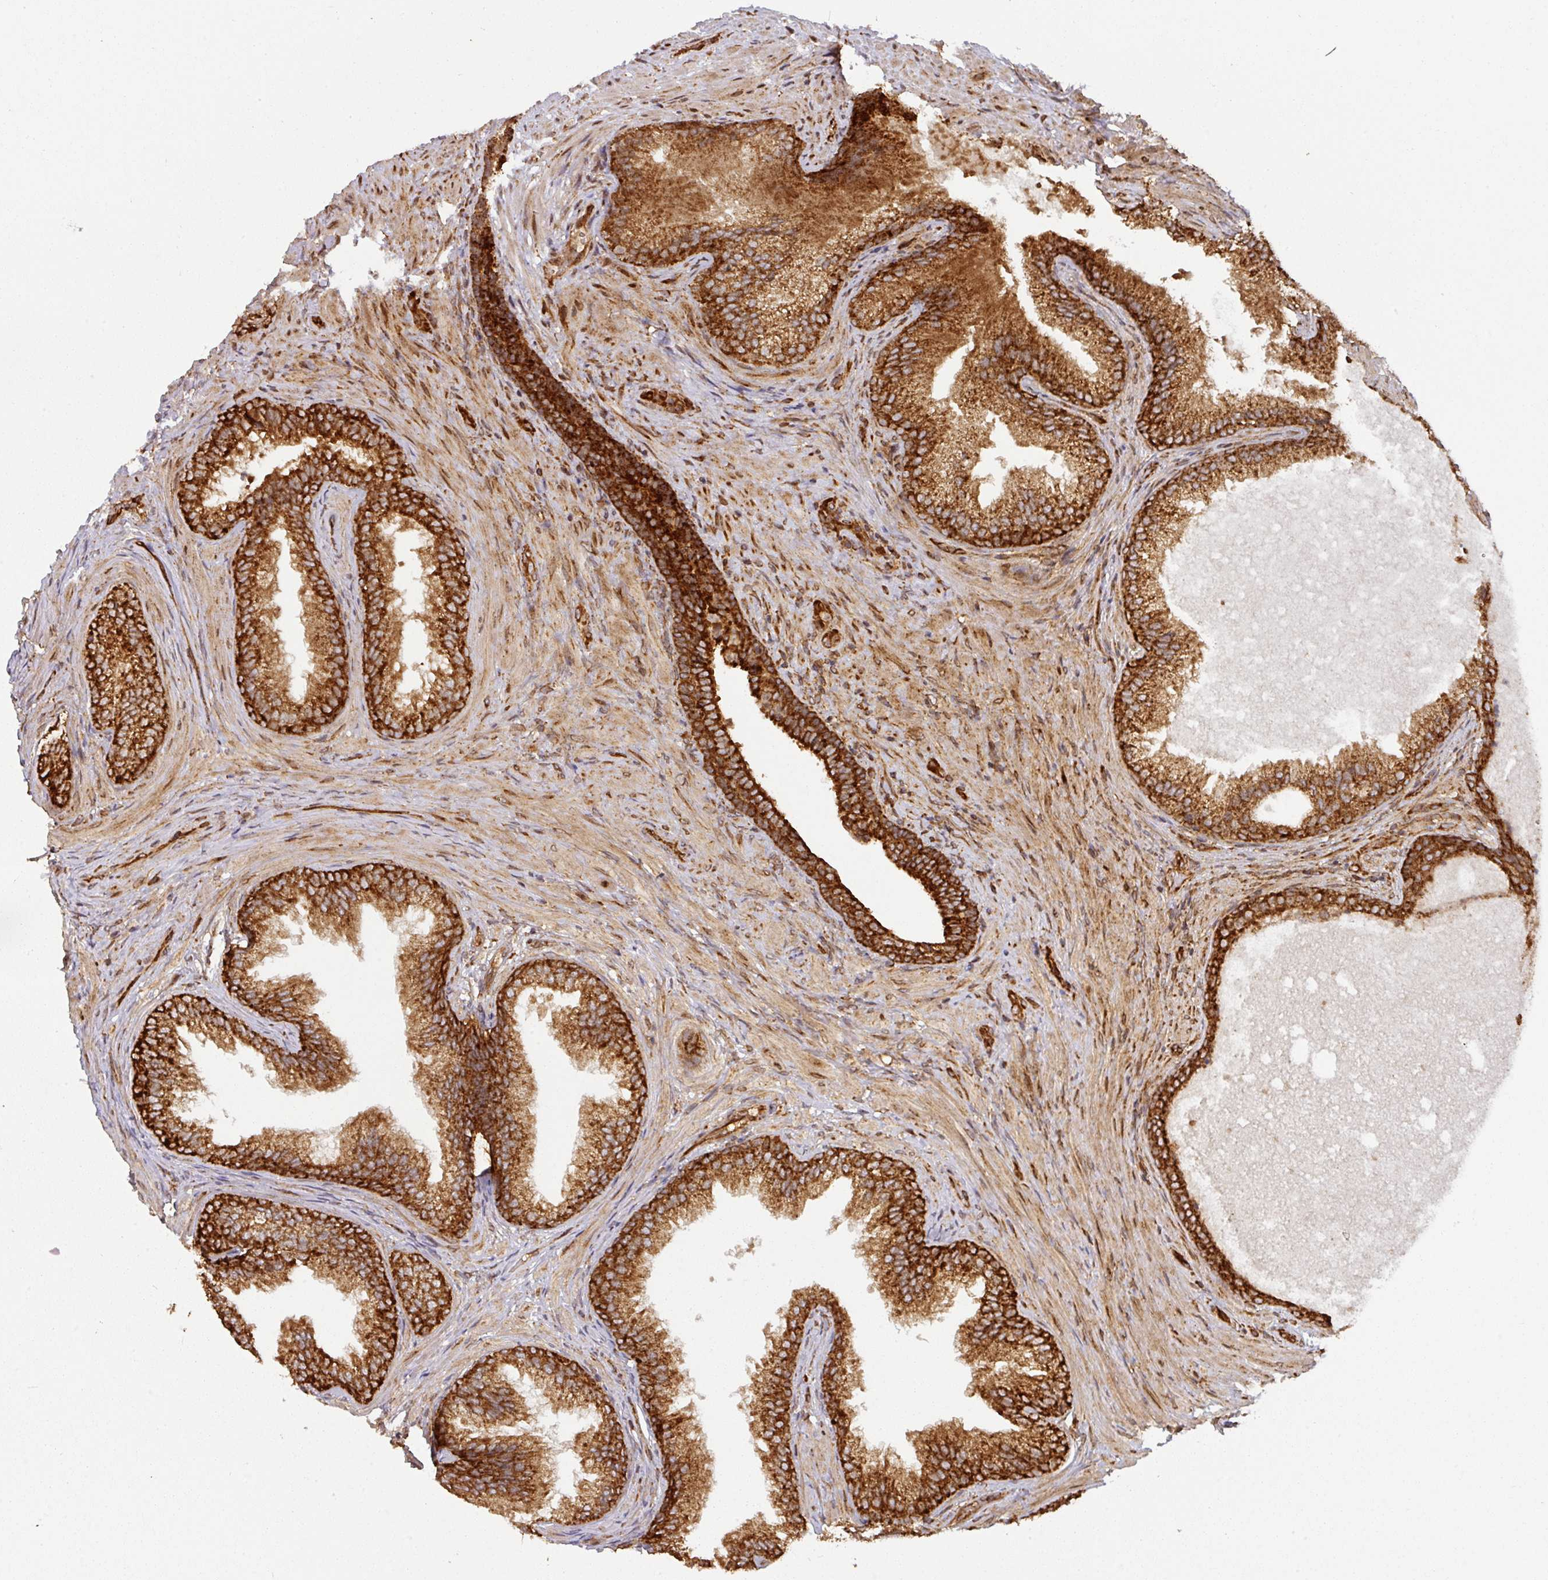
{"staining": {"intensity": "strong", "quantity": ">75%", "location": "cytoplasmic/membranous"}, "tissue": "prostate", "cell_type": "Glandular cells", "image_type": "normal", "snomed": [{"axis": "morphology", "description": "Normal tissue, NOS"}, {"axis": "topography", "description": "Prostate"}], "caption": "Immunohistochemistry (IHC) staining of benign prostate, which demonstrates high levels of strong cytoplasmic/membranous positivity in about >75% of glandular cells indicating strong cytoplasmic/membranous protein expression. The staining was performed using DAB (brown) for protein detection and nuclei were counterstained in hematoxylin (blue).", "gene": "TRAP1", "patient": {"sex": "male", "age": 76}}